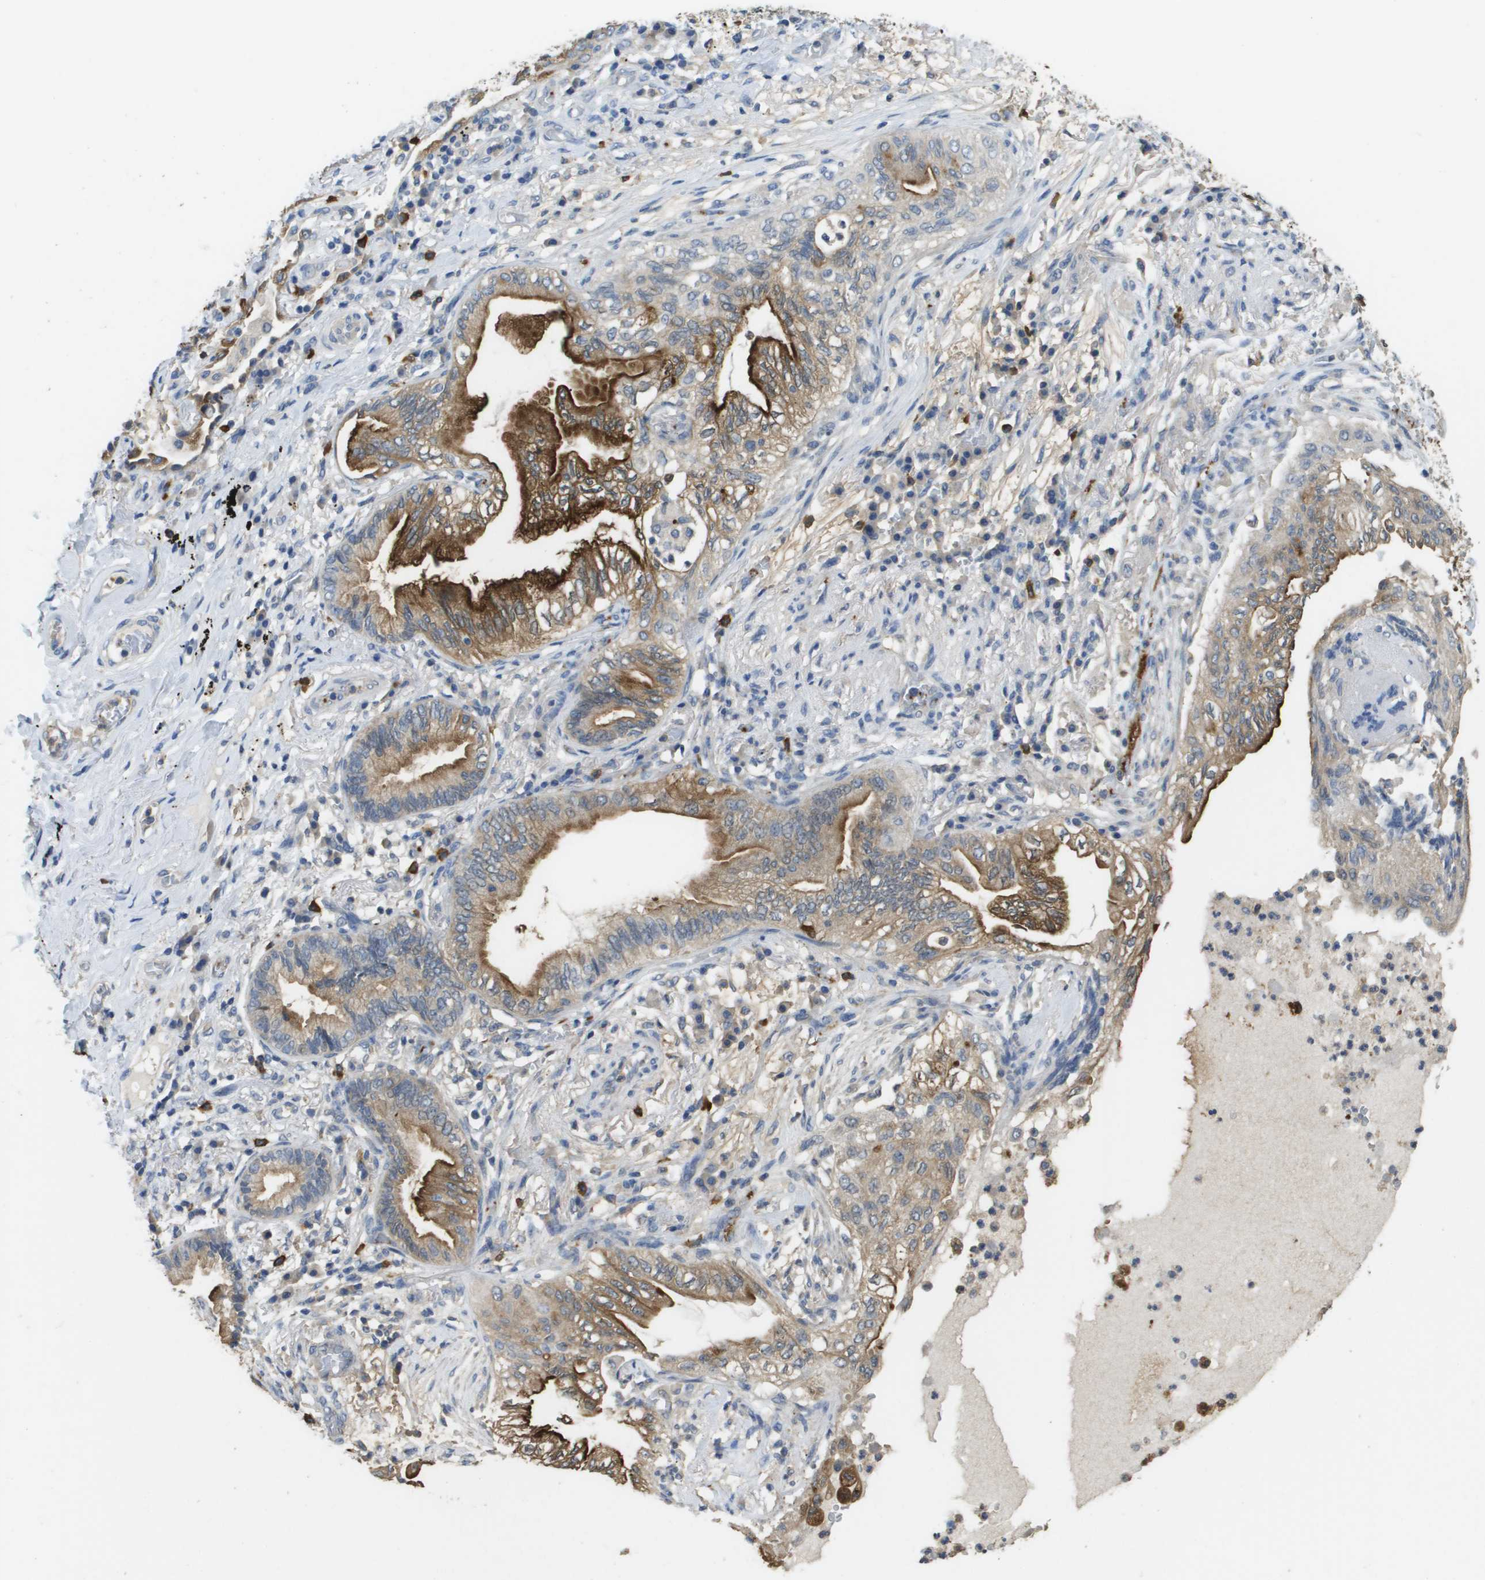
{"staining": {"intensity": "strong", "quantity": ">75%", "location": "cytoplasmic/membranous"}, "tissue": "lung cancer", "cell_type": "Tumor cells", "image_type": "cancer", "snomed": [{"axis": "morphology", "description": "Normal tissue, NOS"}, {"axis": "morphology", "description": "Adenocarcinoma, NOS"}, {"axis": "topography", "description": "Bronchus"}, {"axis": "topography", "description": "Lung"}], "caption": "Protein staining of lung cancer tissue exhibits strong cytoplasmic/membranous expression in approximately >75% of tumor cells.", "gene": "RAB27B", "patient": {"sex": "female", "age": 70}}